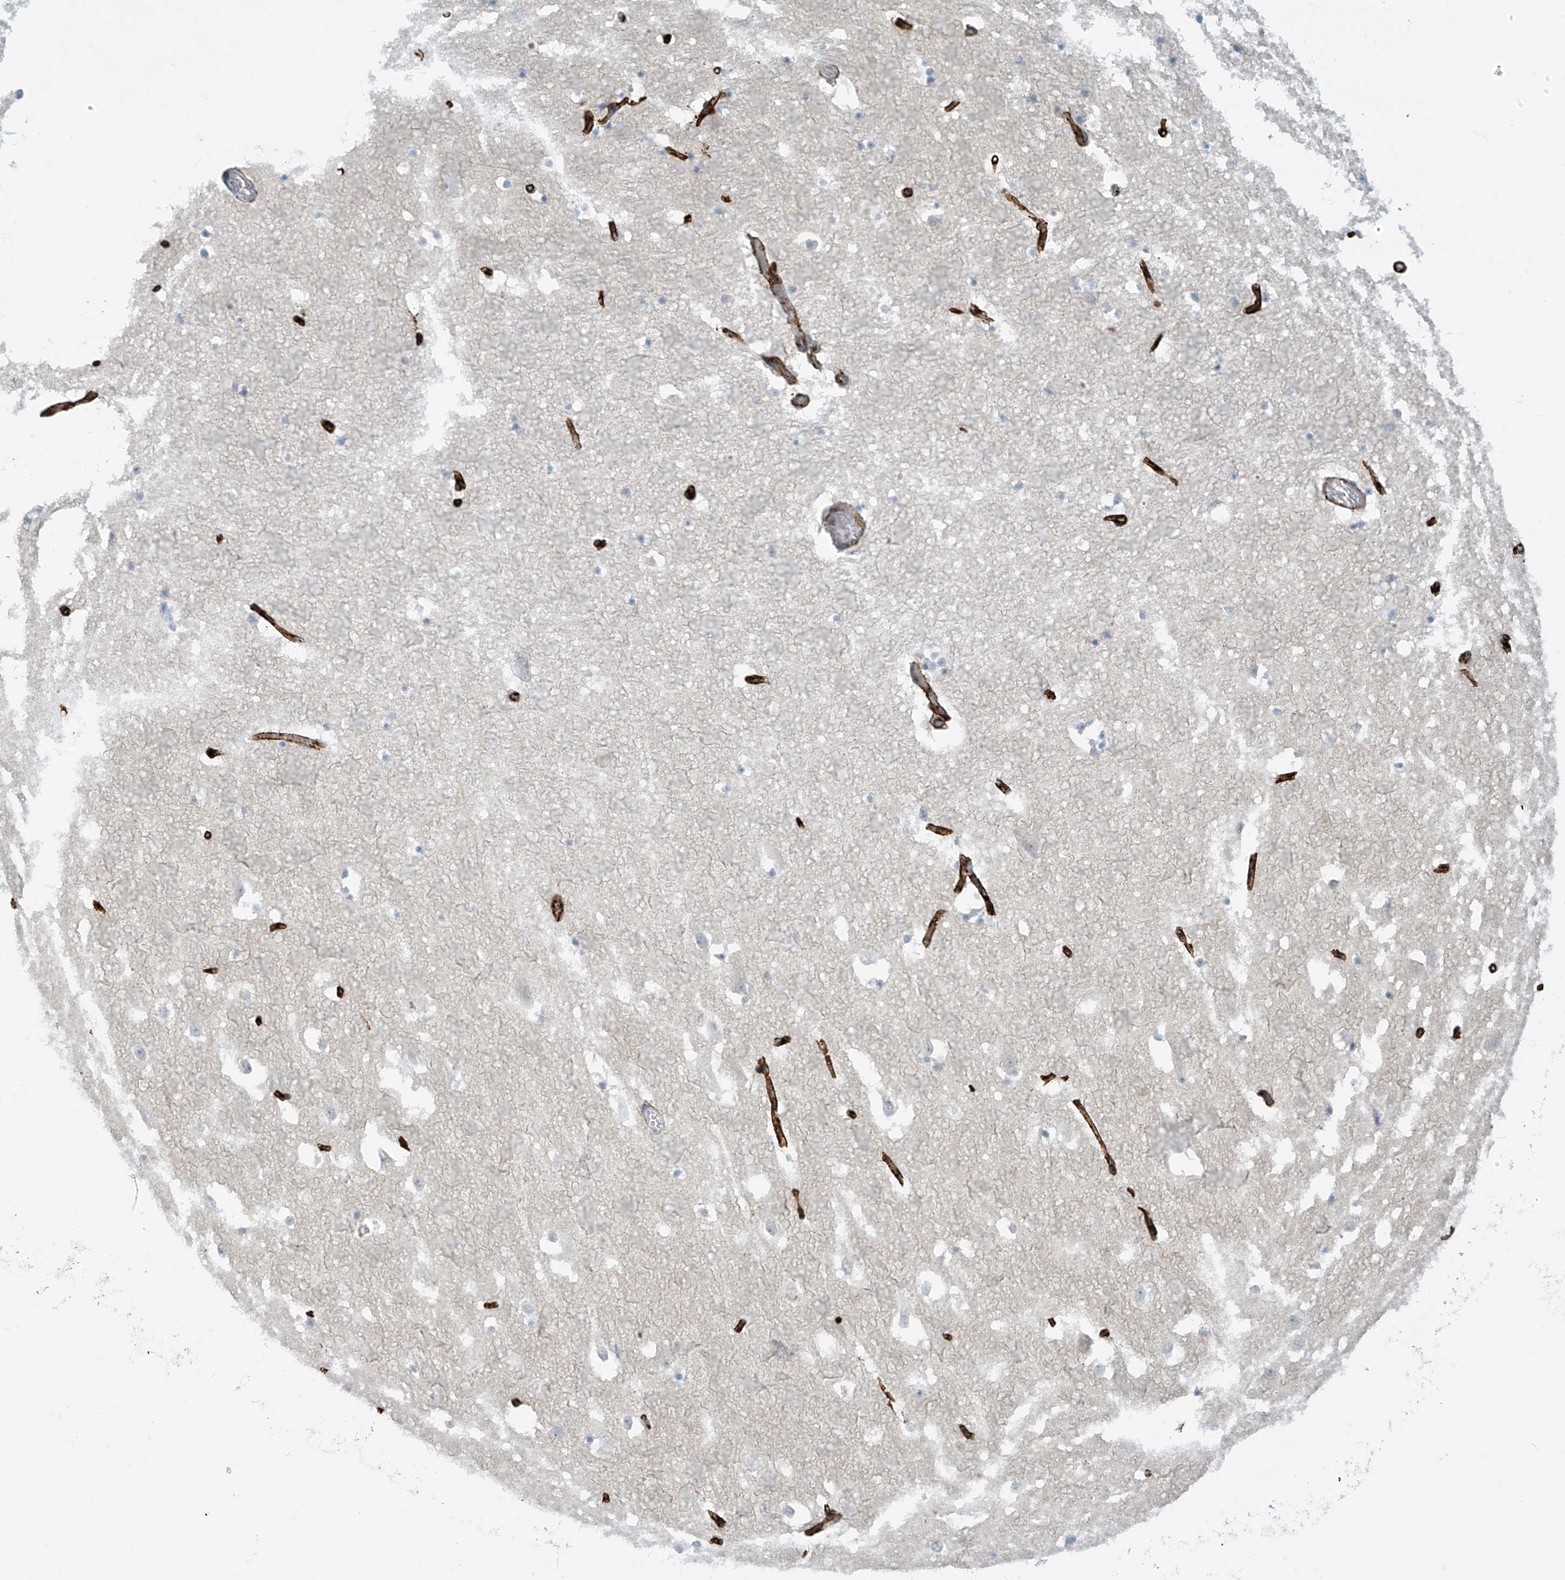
{"staining": {"intensity": "negative", "quantity": "none", "location": "none"}, "tissue": "hippocampus", "cell_type": "Glial cells", "image_type": "normal", "snomed": [{"axis": "morphology", "description": "Normal tissue, NOS"}, {"axis": "topography", "description": "Hippocampus"}], "caption": "Histopathology image shows no protein positivity in glial cells of benign hippocampus. The staining was performed using DAB to visualize the protein expression in brown, while the nuclei were stained in blue with hematoxylin (Magnification: 20x).", "gene": "SLC6A12", "patient": {"sex": "female", "age": 52}}